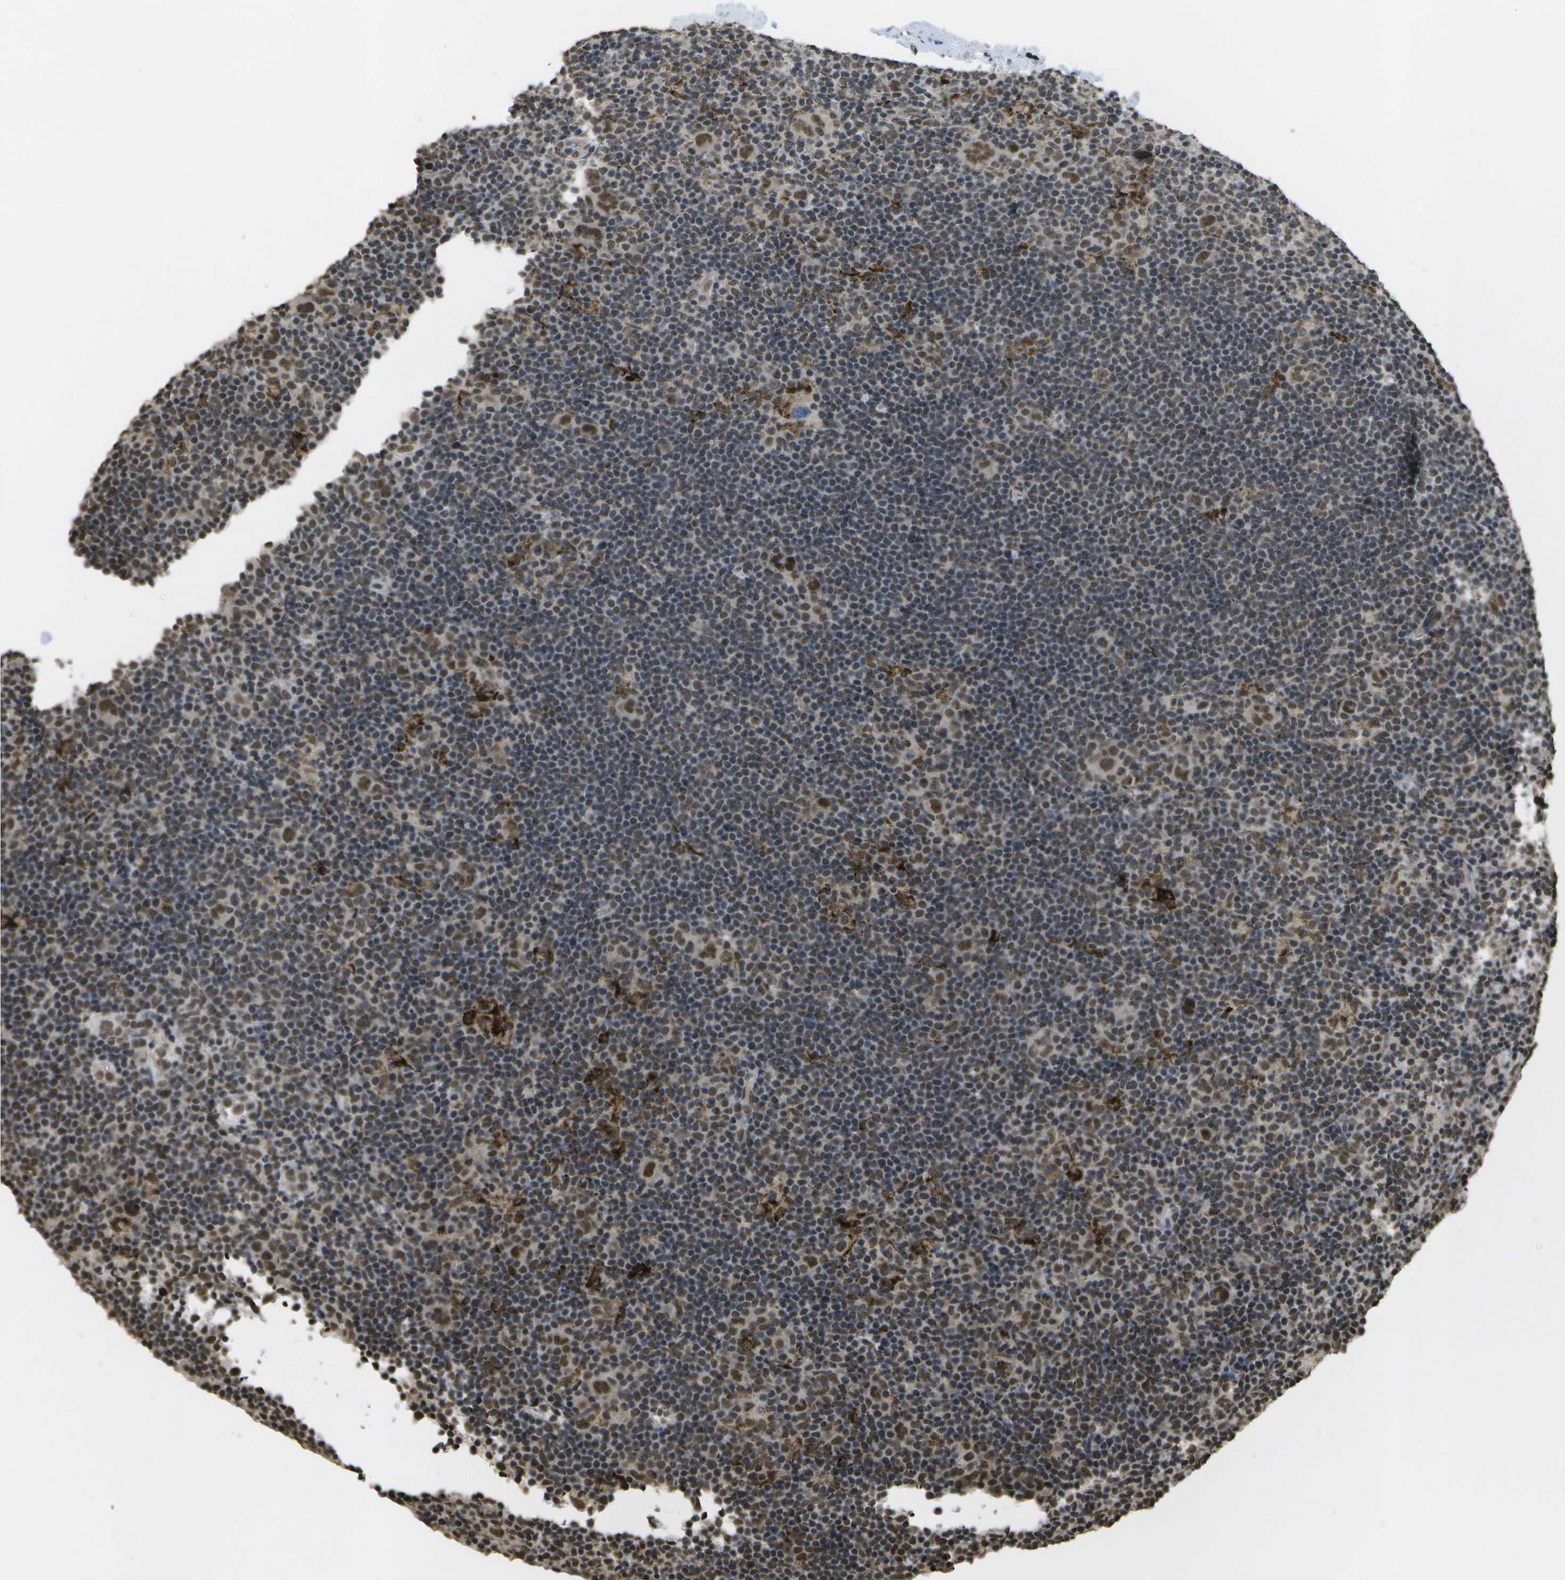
{"staining": {"intensity": "moderate", "quantity": ">75%", "location": "nuclear"}, "tissue": "lymphoma", "cell_type": "Tumor cells", "image_type": "cancer", "snomed": [{"axis": "morphology", "description": "Hodgkin's disease, NOS"}, {"axis": "topography", "description": "Lymph node"}], "caption": "Hodgkin's disease stained for a protein (brown) reveals moderate nuclear positive expression in about >75% of tumor cells.", "gene": "SPEN", "patient": {"sex": "female", "age": 57}}